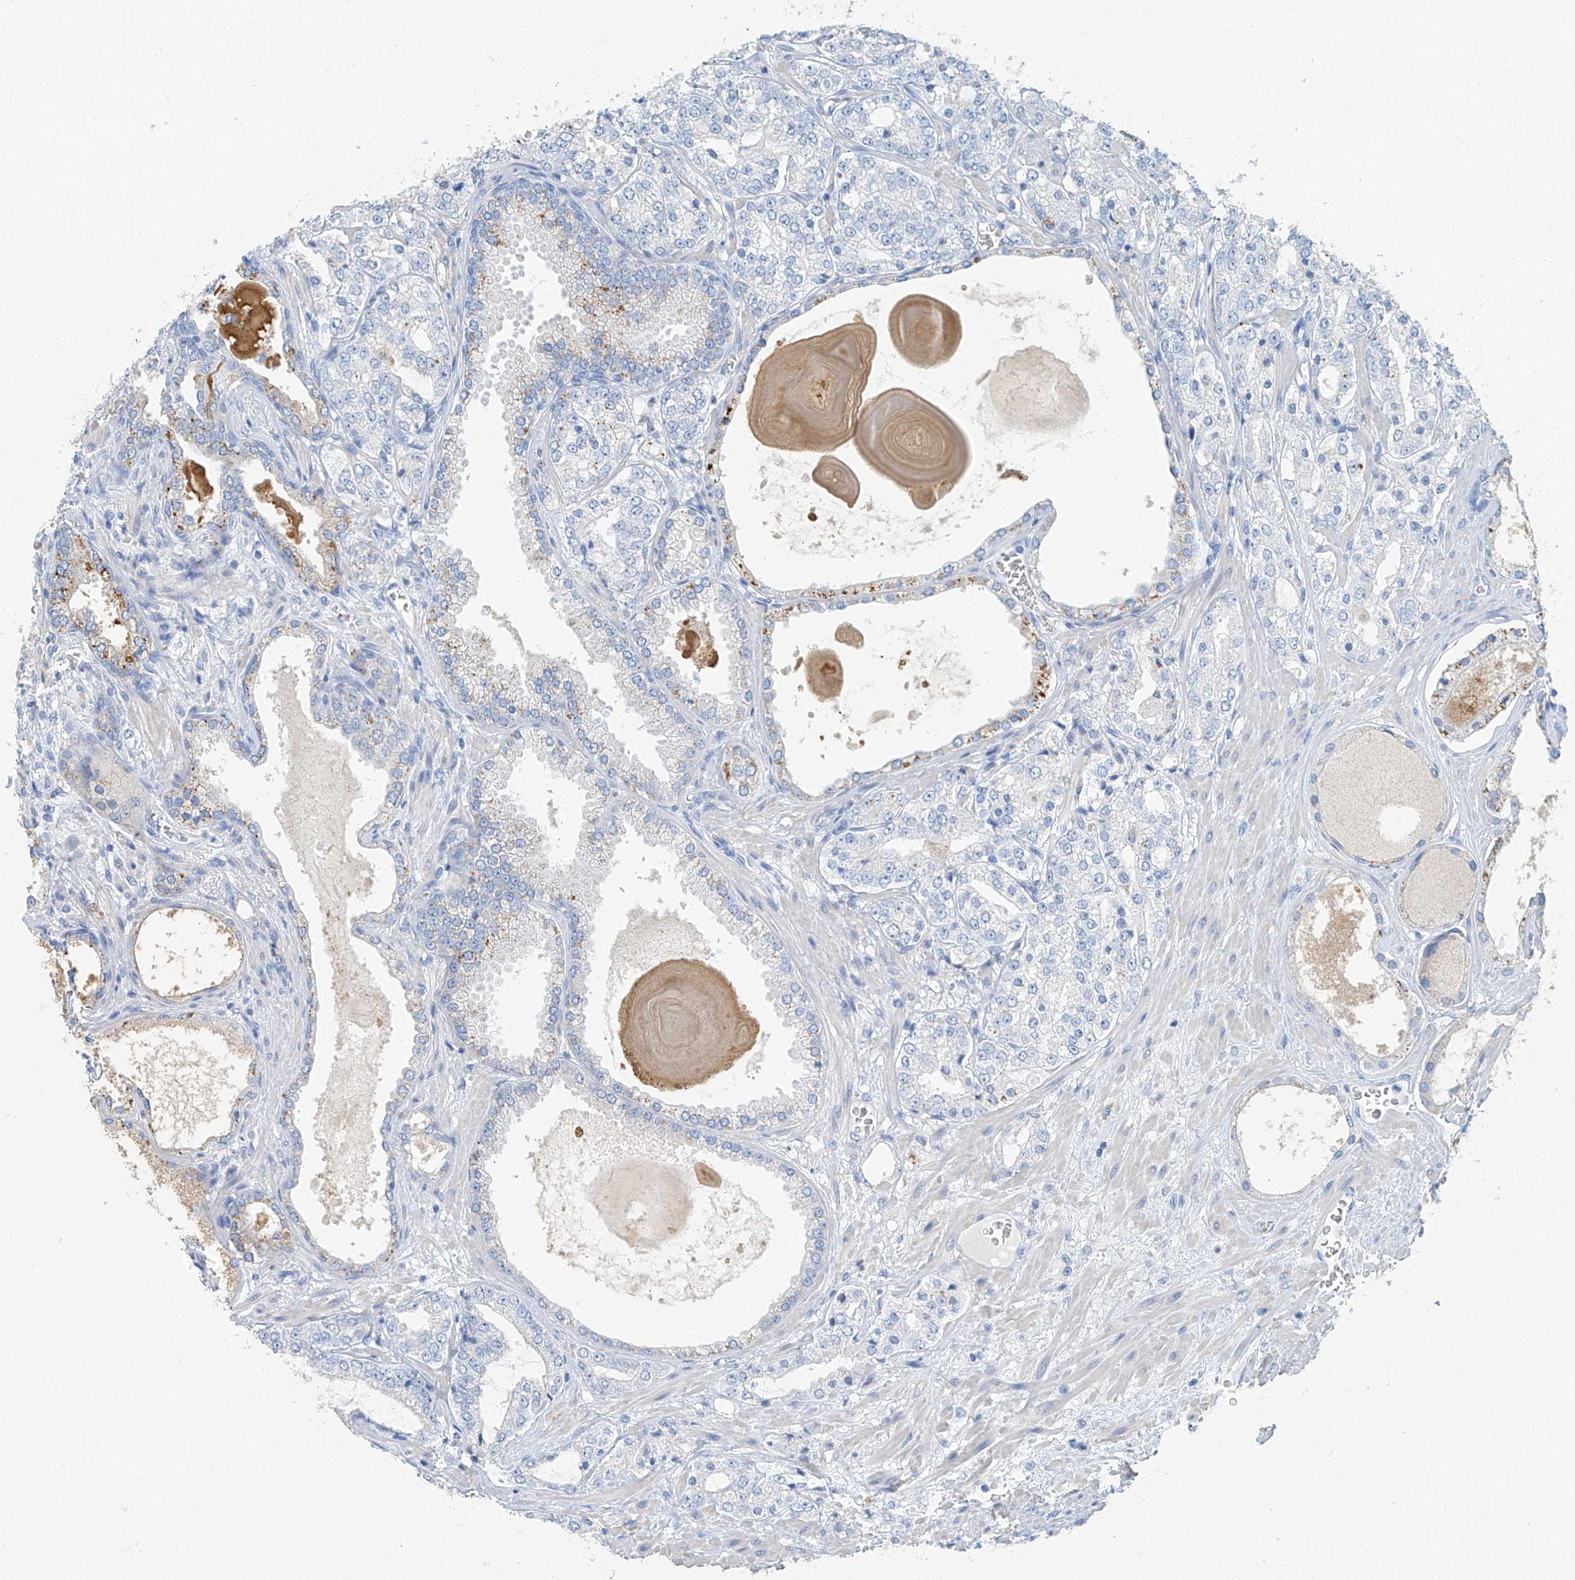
{"staining": {"intensity": "negative", "quantity": "none", "location": "none"}, "tissue": "prostate cancer", "cell_type": "Tumor cells", "image_type": "cancer", "snomed": [{"axis": "morphology", "description": "Adenocarcinoma, High grade"}, {"axis": "topography", "description": "Prostate"}], "caption": "Immunohistochemistry micrograph of neoplastic tissue: human prostate cancer (adenocarcinoma (high-grade)) stained with DAB (3,3'-diaminobenzidine) reveals no significant protein staining in tumor cells.", "gene": "C1orf87", "patient": {"sex": "male", "age": 64}}